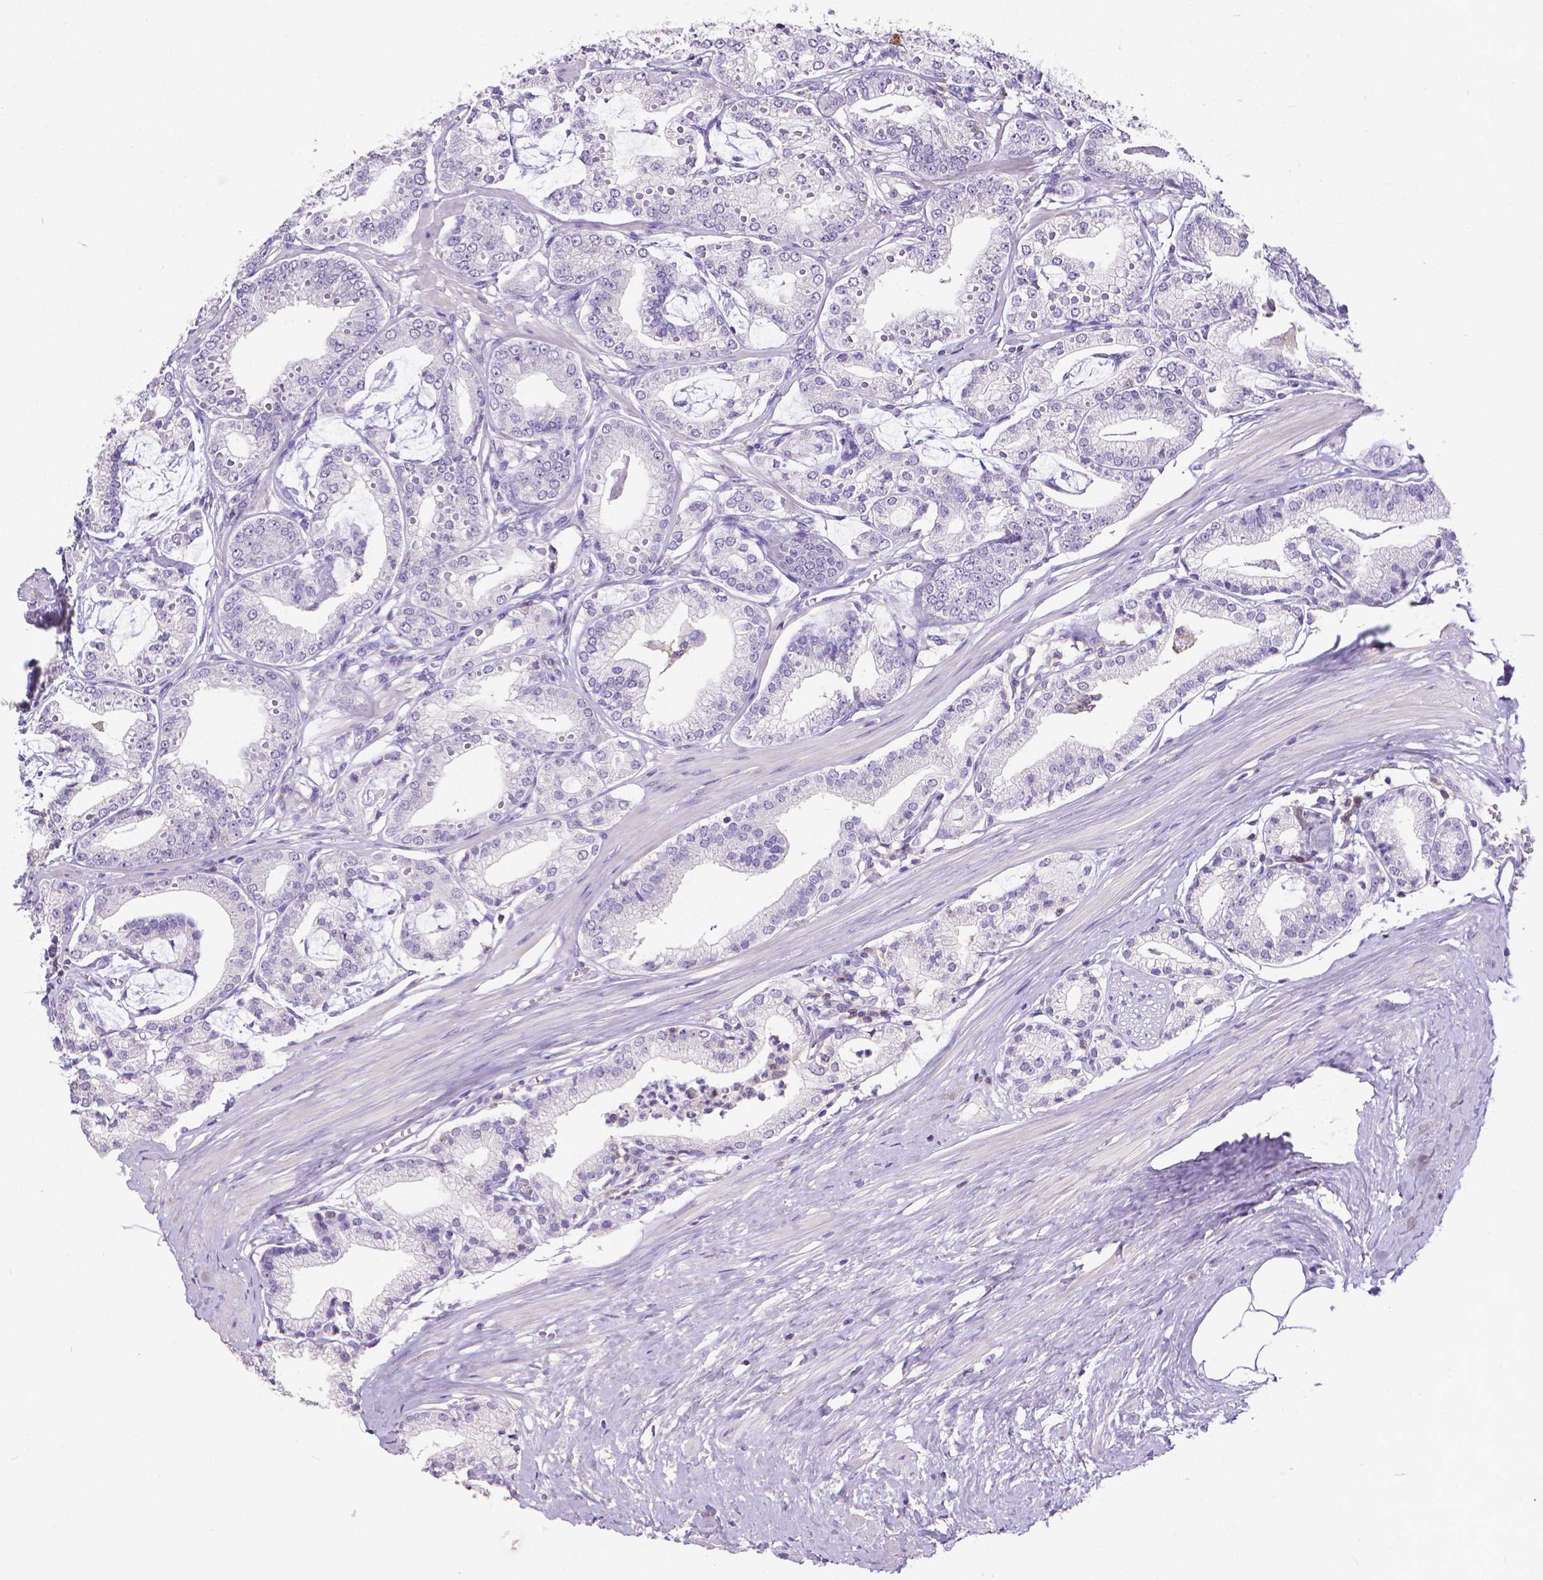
{"staining": {"intensity": "negative", "quantity": "none", "location": "none"}, "tissue": "prostate cancer", "cell_type": "Tumor cells", "image_type": "cancer", "snomed": [{"axis": "morphology", "description": "Adenocarcinoma, High grade"}, {"axis": "topography", "description": "Prostate"}], "caption": "The image displays no significant staining in tumor cells of prostate adenocarcinoma (high-grade). (DAB (3,3'-diaminobenzidine) IHC visualized using brightfield microscopy, high magnification).", "gene": "CD4", "patient": {"sex": "male", "age": 71}}